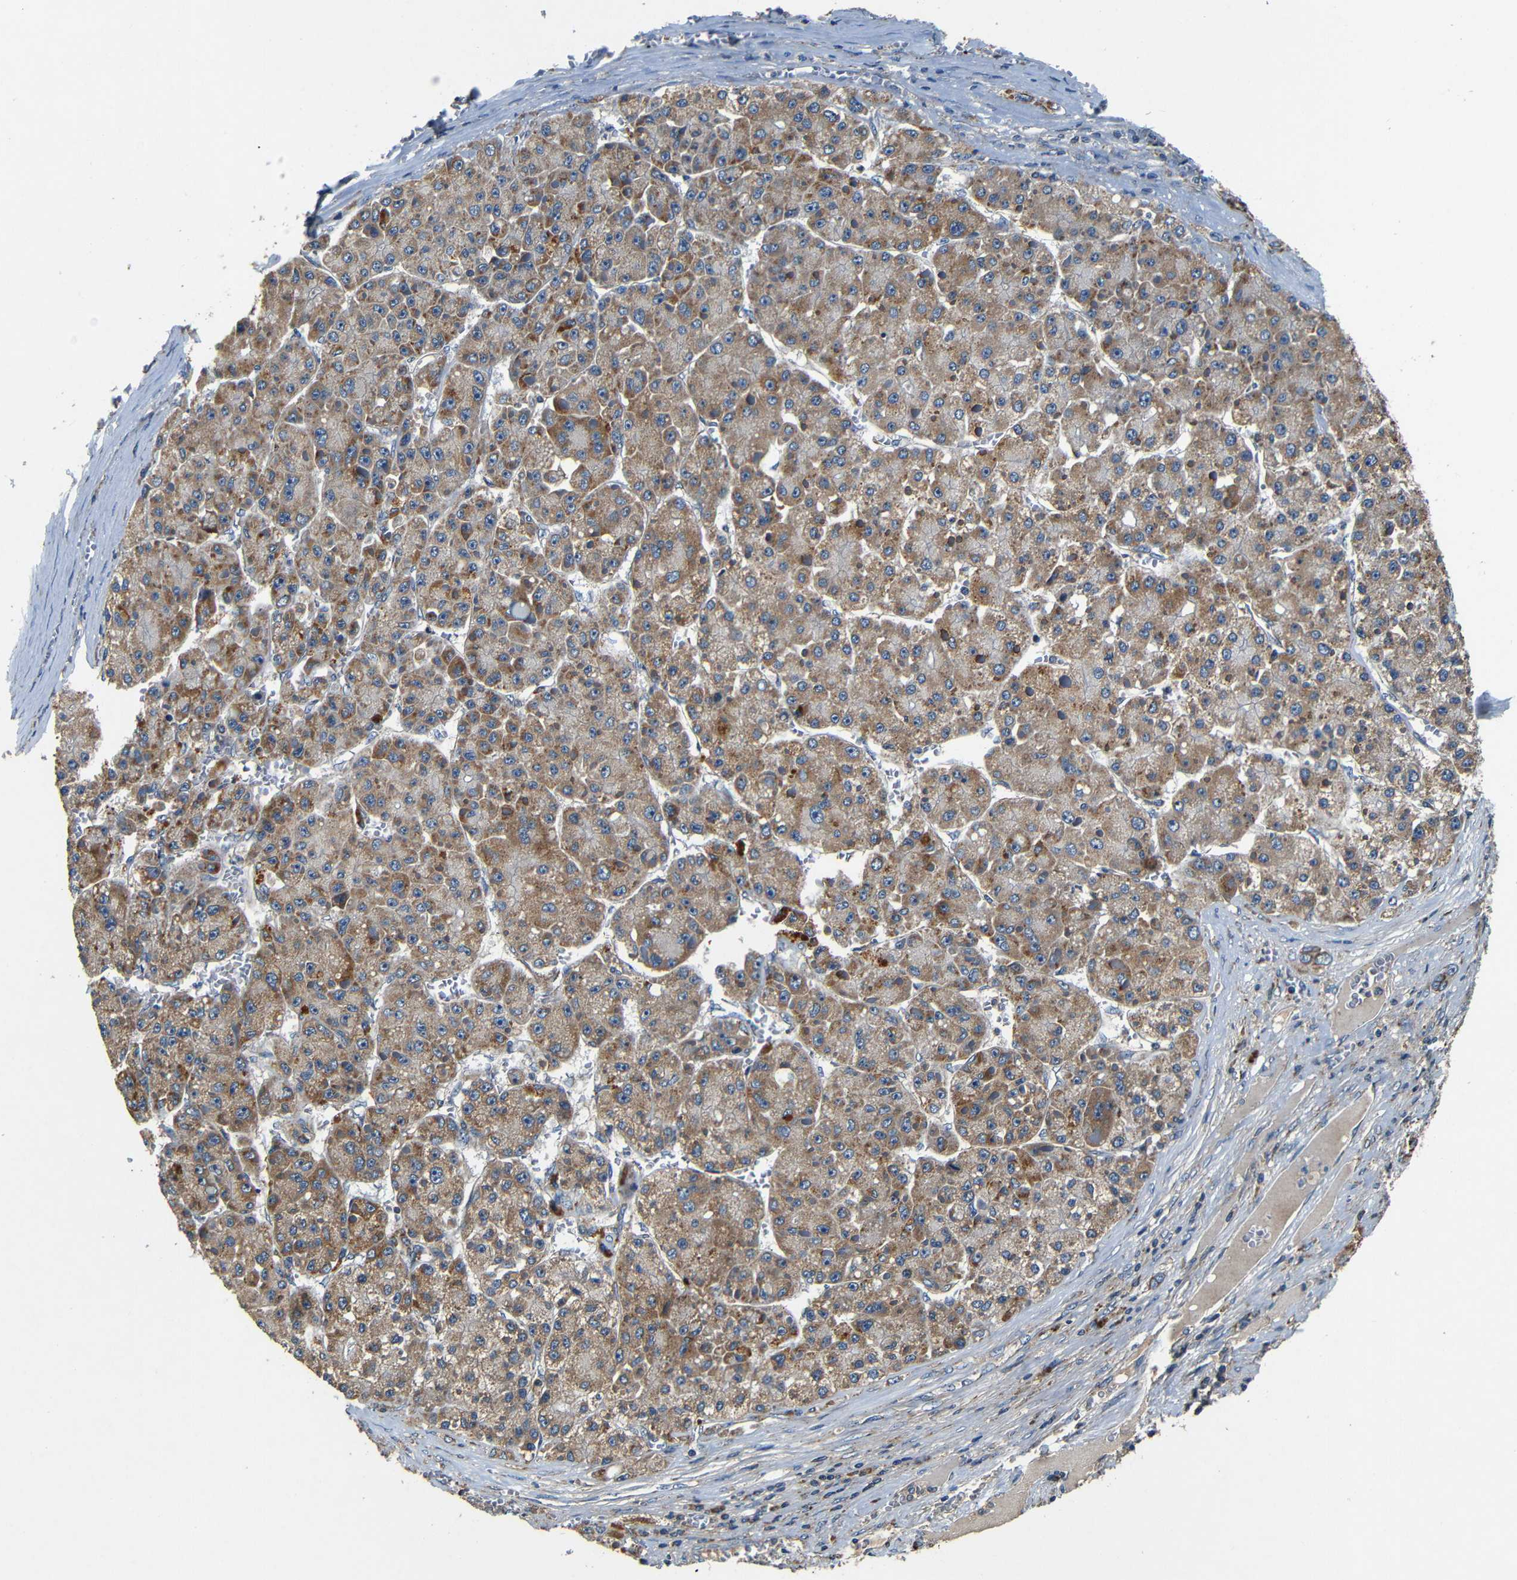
{"staining": {"intensity": "moderate", "quantity": ">75%", "location": "cytoplasmic/membranous"}, "tissue": "liver cancer", "cell_type": "Tumor cells", "image_type": "cancer", "snomed": [{"axis": "morphology", "description": "Carcinoma, Hepatocellular, NOS"}, {"axis": "topography", "description": "Liver"}], "caption": "Immunohistochemical staining of human liver hepatocellular carcinoma demonstrates moderate cytoplasmic/membranous protein positivity in about >75% of tumor cells. The protein is shown in brown color, while the nuclei are stained blue.", "gene": "MTX1", "patient": {"sex": "female", "age": 73}}